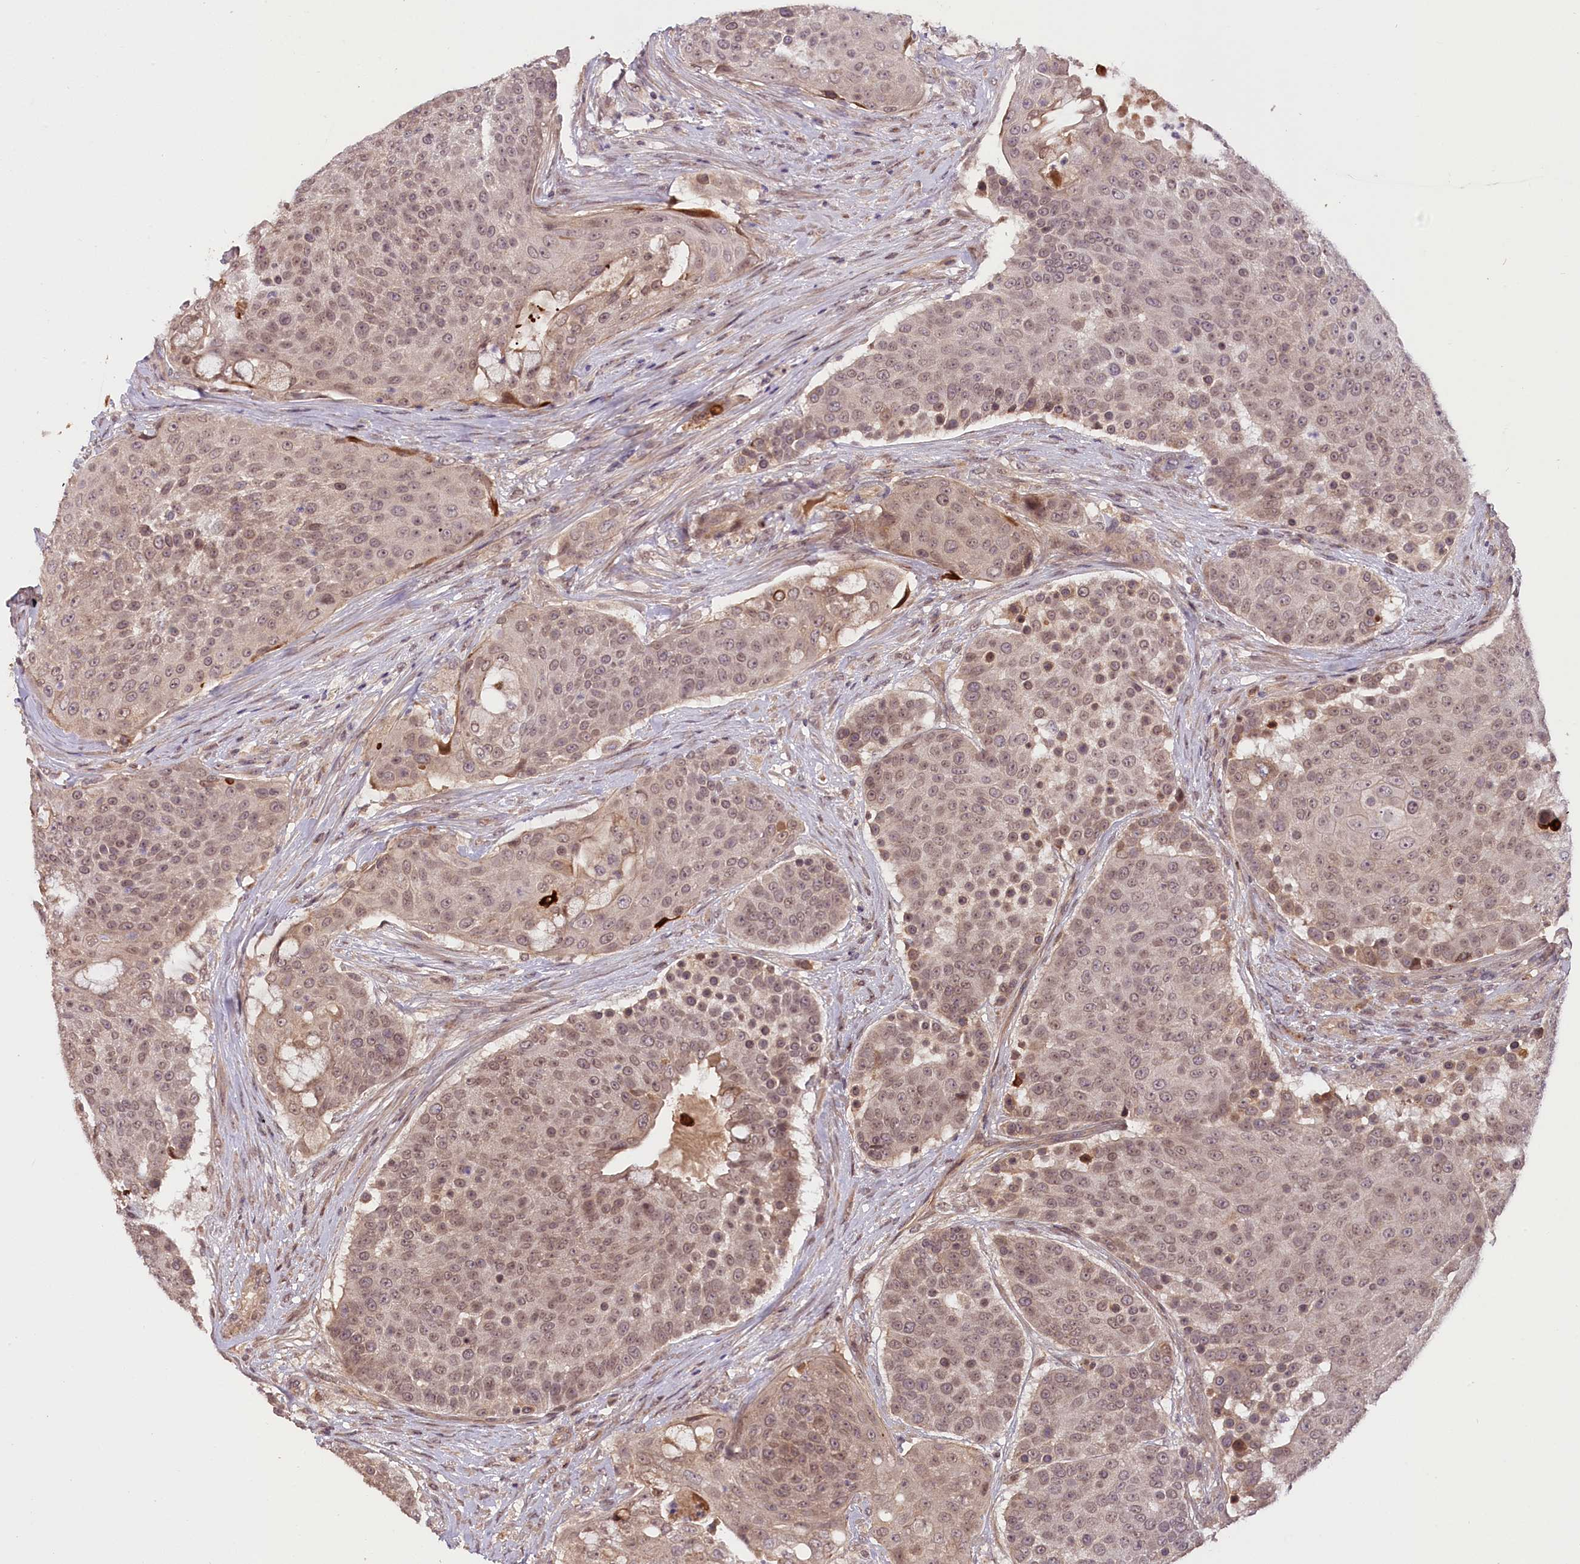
{"staining": {"intensity": "moderate", "quantity": ">75%", "location": "cytoplasmic/membranous,nuclear"}, "tissue": "urothelial cancer", "cell_type": "Tumor cells", "image_type": "cancer", "snomed": [{"axis": "morphology", "description": "Urothelial carcinoma, High grade"}, {"axis": "topography", "description": "Urinary bladder"}], "caption": "High-power microscopy captured an immunohistochemistry (IHC) photomicrograph of high-grade urothelial carcinoma, revealing moderate cytoplasmic/membranous and nuclear positivity in about >75% of tumor cells.", "gene": "ZNF480", "patient": {"sex": "female", "age": 63}}